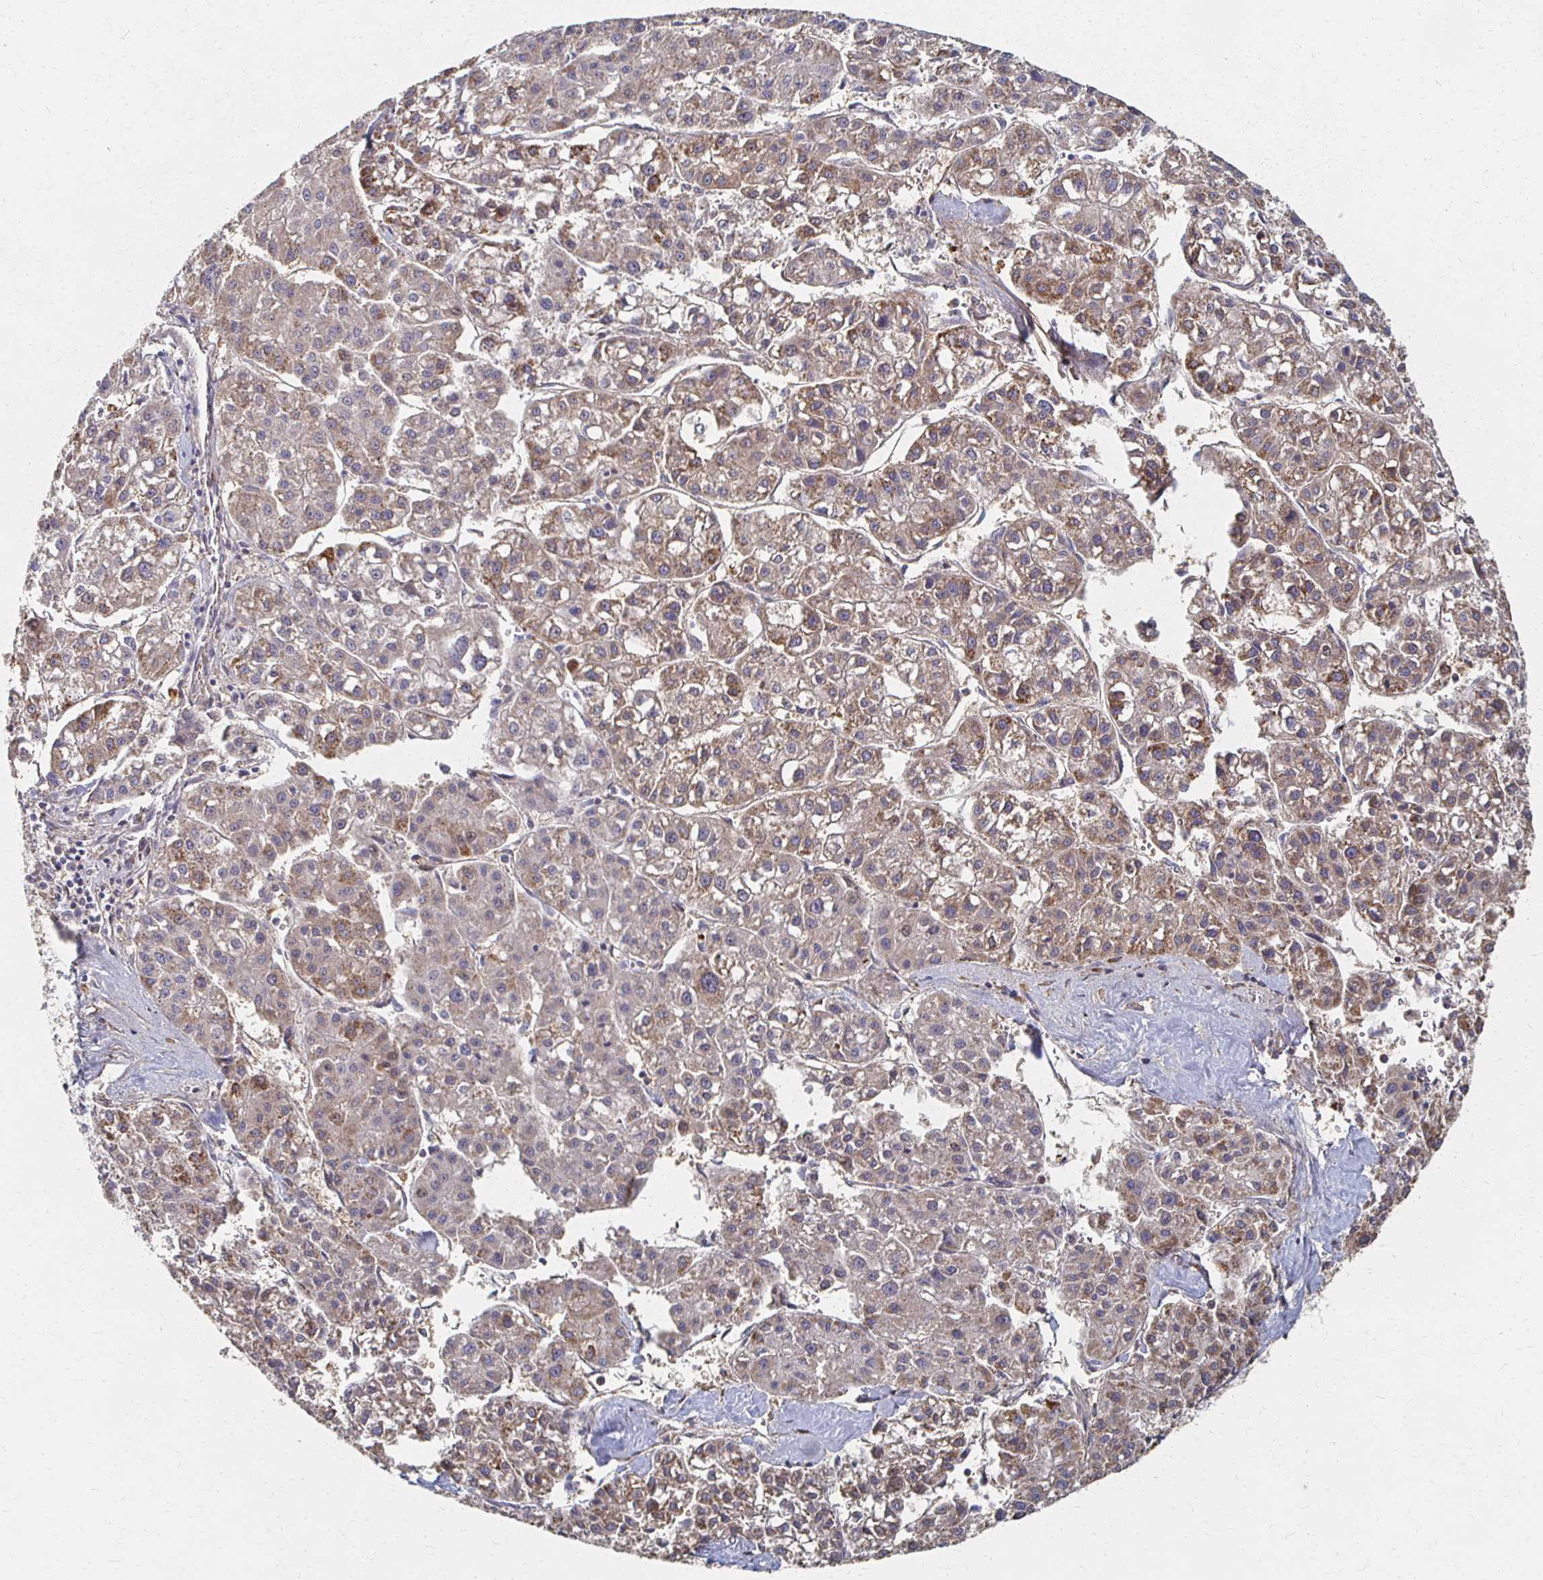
{"staining": {"intensity": "moderate", "quantity": "25%-75%", "location": "cytoplasmic/membranous"}, "tissue": "liver cancer", "cell_type": "Tumor cells", "image_type": "cancer", "snomed": [{"axis": "morphology", "description": "Carcinoma, Hepatocellular, NOS"}, {"axis": "topography", "description": "Liver"}], "caption": "This is a photomicrograph of IHC staining of liver hepatocellular carcinoma, which shows moderate staining in the cytoplasmic/membranous of tumor cells.", "gene": "CX3CR1", "patient": {"sex": "male", "age": 73}}